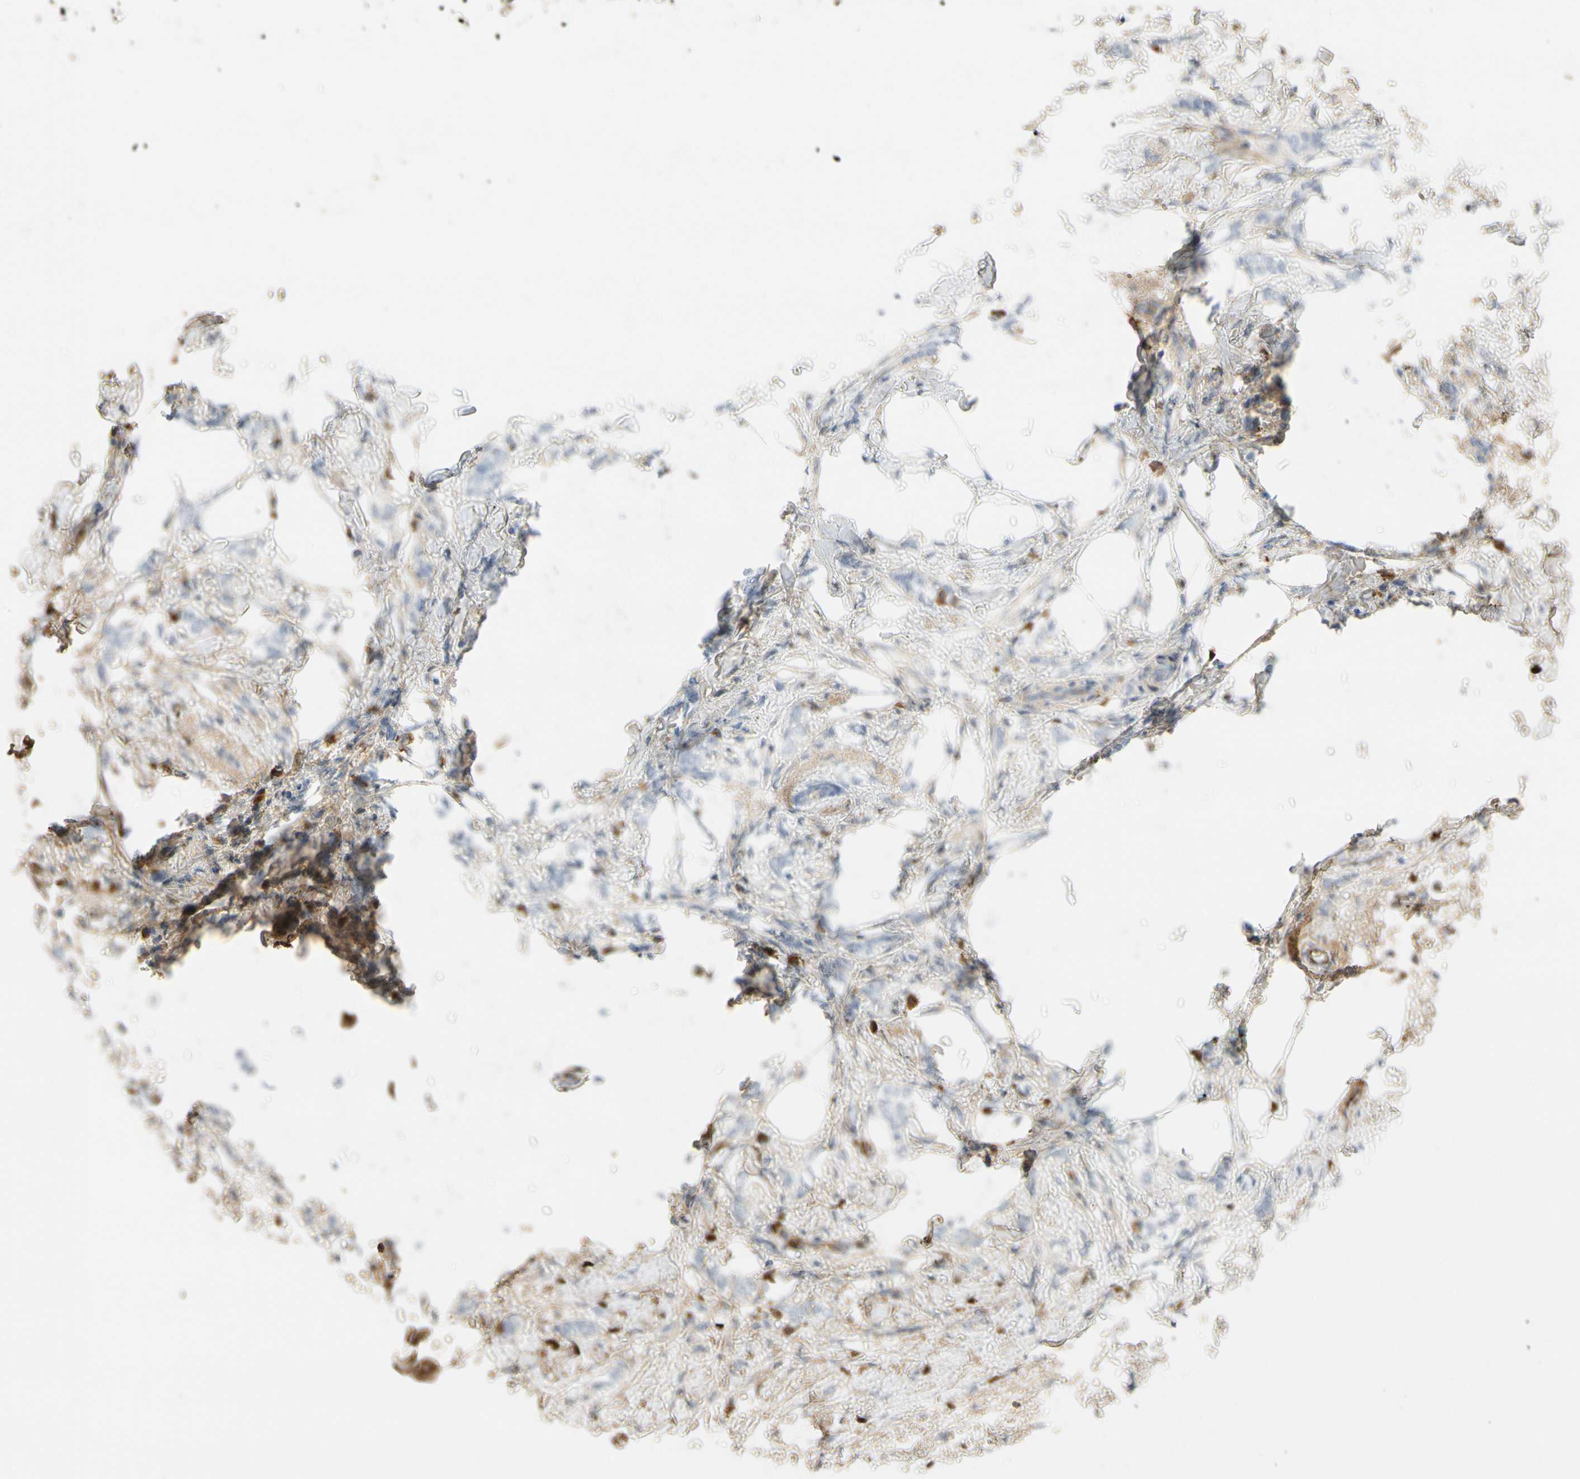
{"staining": {"intensity": "negative", "quantity": "none", "location": "none"}, "tissue": "breast cancer", "cell_type": "Tumor cells", "image_type": "cancer", "snomed": [{"axis": "morphology", "description": "Lobular carcinoma, in situ"}, {"axis": "morphology", "description": "Lobular carcinoma"}, {"axis": "topography", "description": "Breast"}], "caption": "This is an immunohistochemistry micrograph of human breast cancer. There is no expression in tumor cells.", "gene": "FGB", "patient": {"sex": "female", "age": 41}}